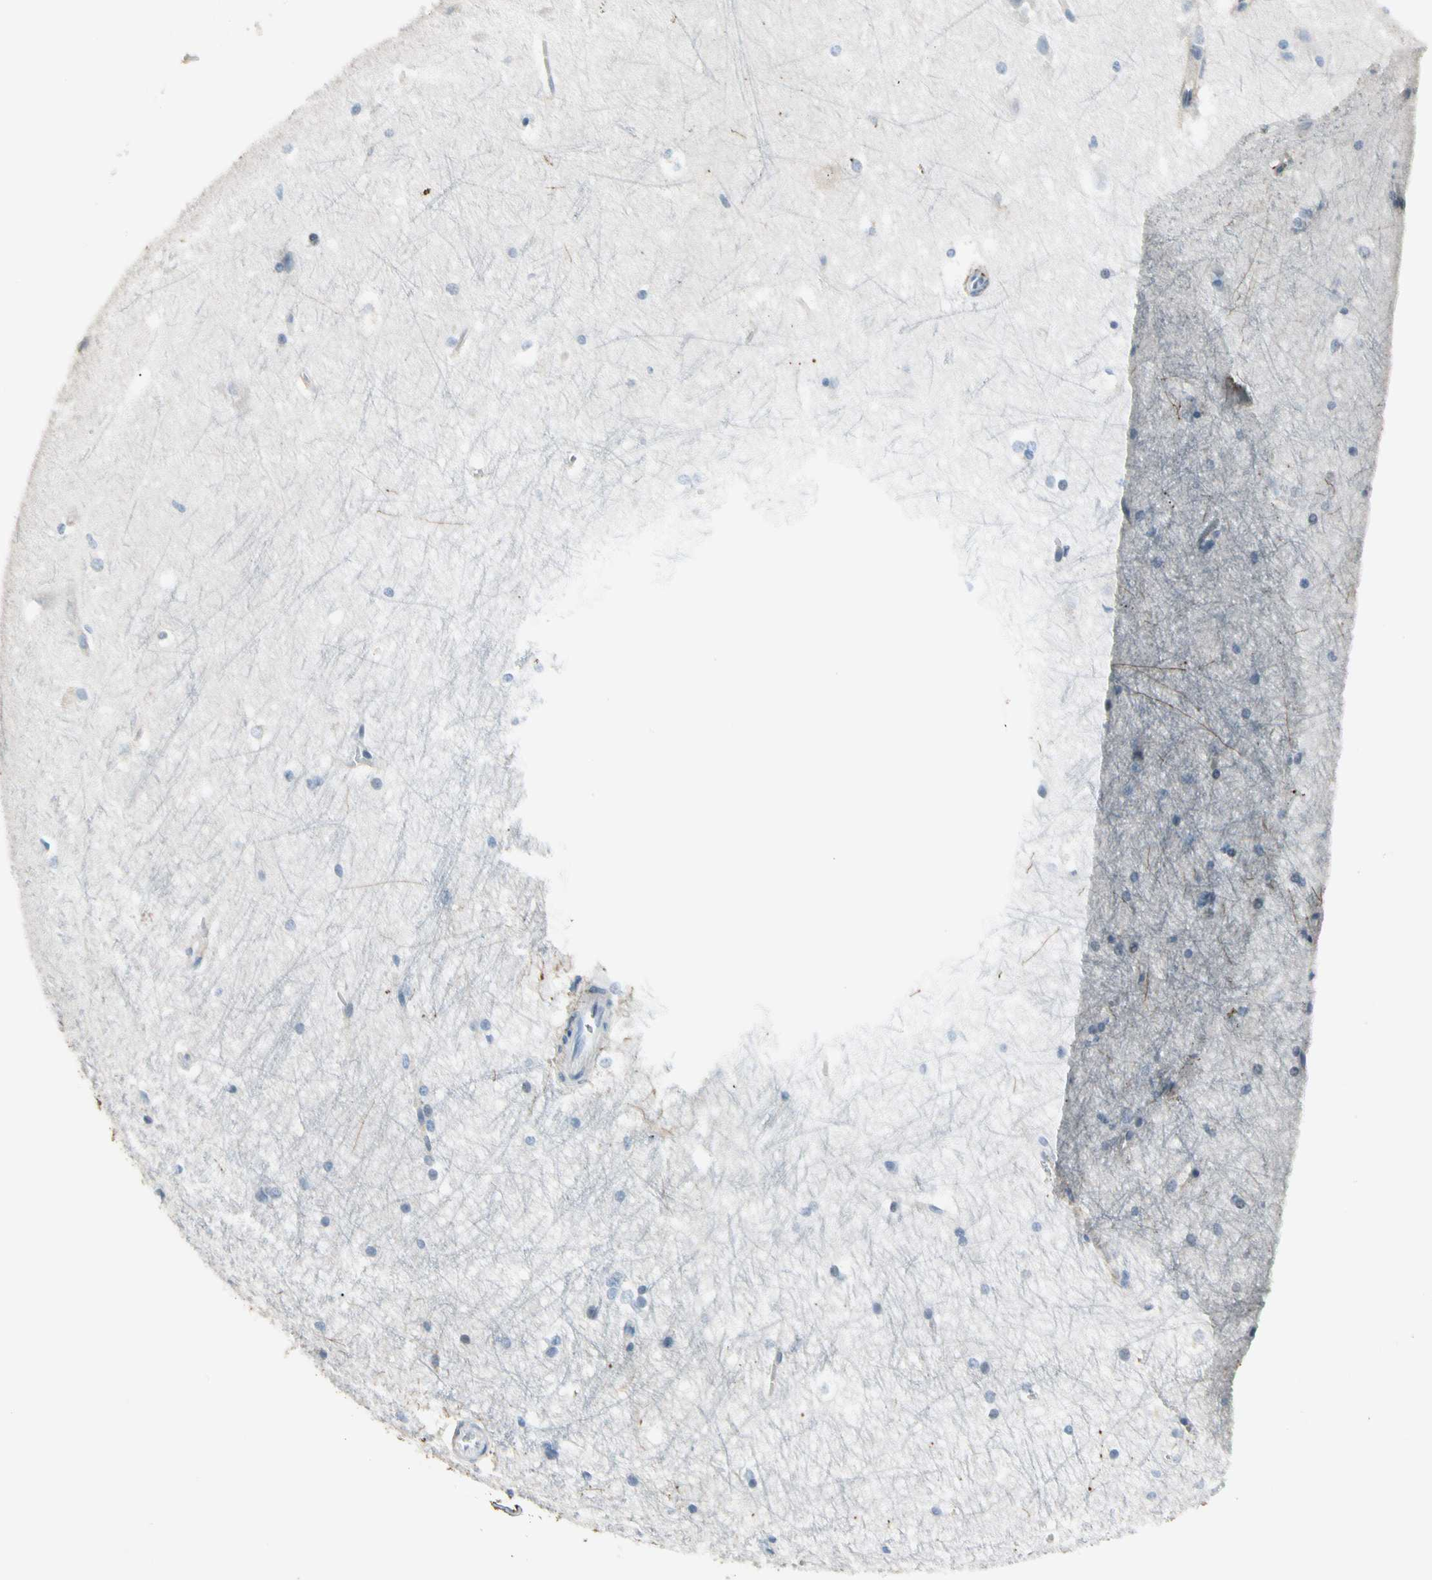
{"staining": {"intensity": "negative", "quantity": "none", "location": "none"}, "tissue": "hippocampus", "cell_type": "Glial cells", "image_type": "normal", "snomed": [{"axis": "morphology", "description": "Normal tissue, NOS"}, {"axis": "topography", "description": "Hippocampus"}], "caption": "Immunohistochemistry histopathology image of unremarkable hippocampus: hippocampus stained with DAB (3,3'-diaminobenzidine) reveals no significant protein staining in glial cells.", "gene": "PIGR", "patient": {"sex": "female", "age": 19}}